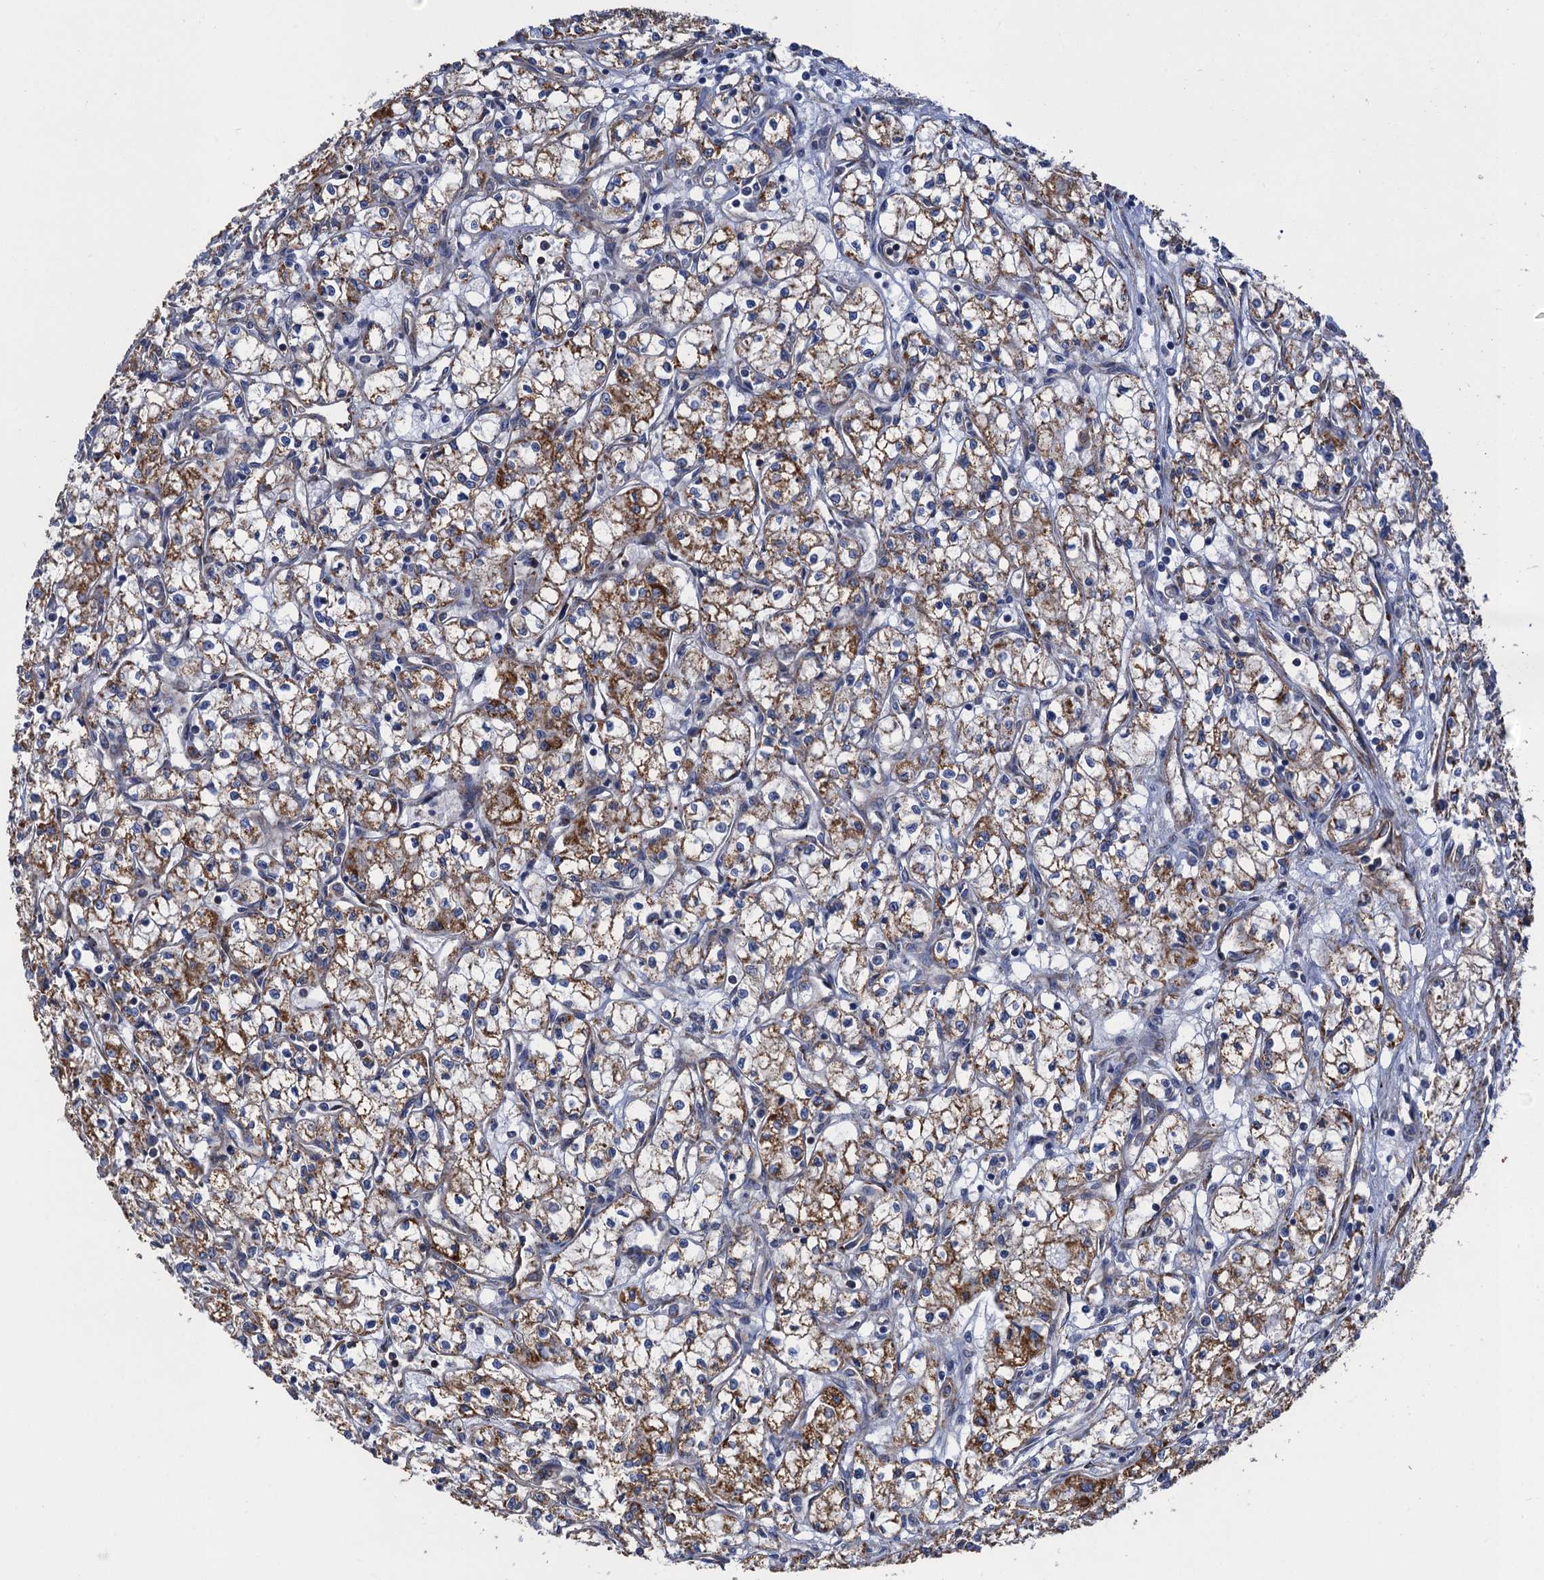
{"staining": {"intensity": "moderate", "quantity": ">75%", "location": "cytoplasmic/membranous"}, "tissue": "renal cancer", "cell_type": "Tumor cells", "image_type": "cancer", "snomed": [{"axis": "morphology", "description": "Adenocarcinoma, NOS"}, {"axis": "topography", "description": "Kidney"}], "caption": "A photomicrograph of human renal adenocarcinoma stained for a protein reveals moderate cytoplasmic/membranous brown staining in tumor cells. (DAB IHC, brown staining for protein, blue staining for nuclei).", "gene": "GCSH", "patient": {"sex": "male", "age": 59}}